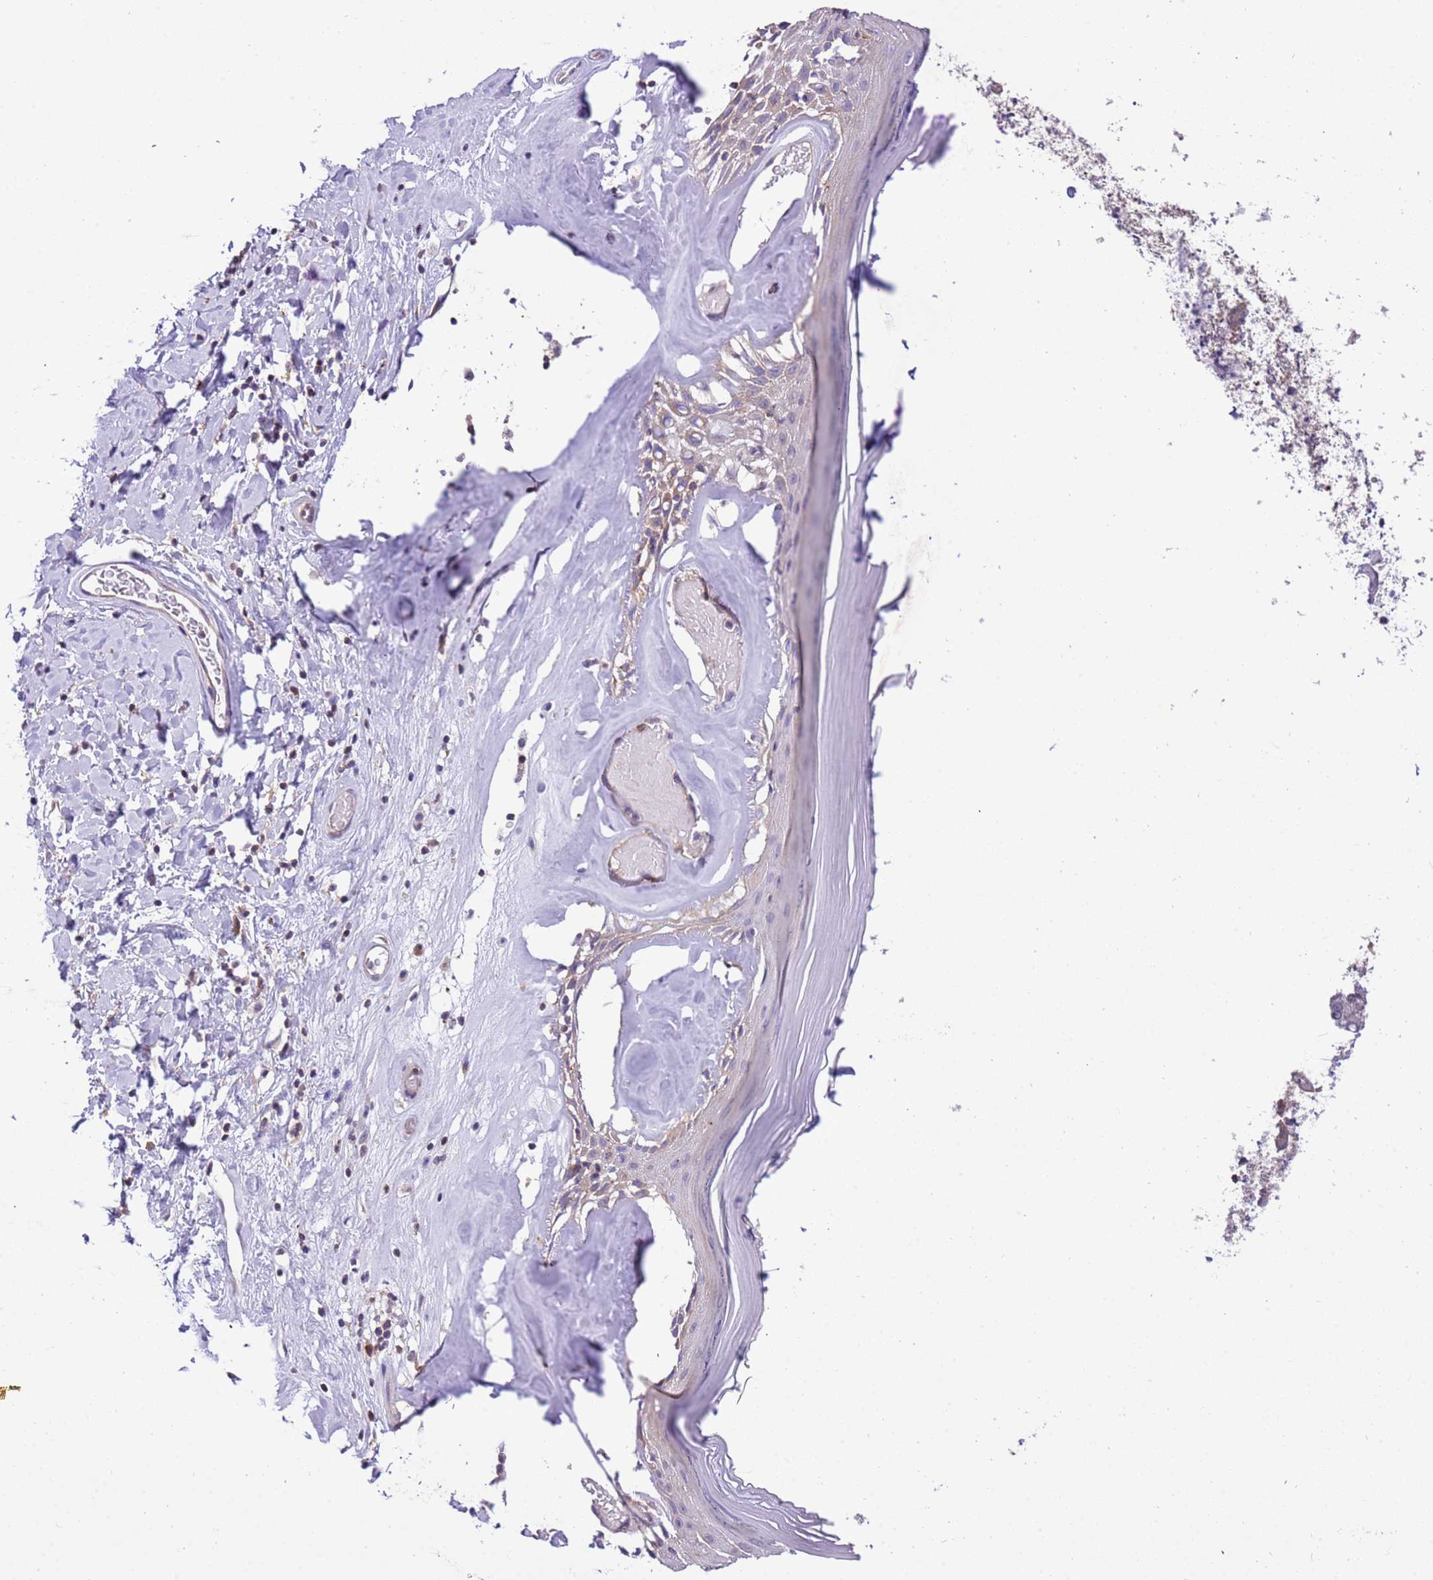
{"staining": {"intensity": "moderate", "quantity": "25%-75%", "location": "cytoplasmic/membranous"}, "tissue": "skin", "cell_type": "Epidermal cells", "image_type": "normal", "snomed": [{"axis": "morphology", "description": "Normal tissue, NOS"}, {"axis": "topography", "description": "Vulva"}], "caption": "Immunohistochemistry of benign skin exhibits medium levels of moderate cytoplasmic/membranous staining in about 25%-75% of epidermal cells.", "gene": "STIP1", "patient": {"sex": "female", "age": 86}}